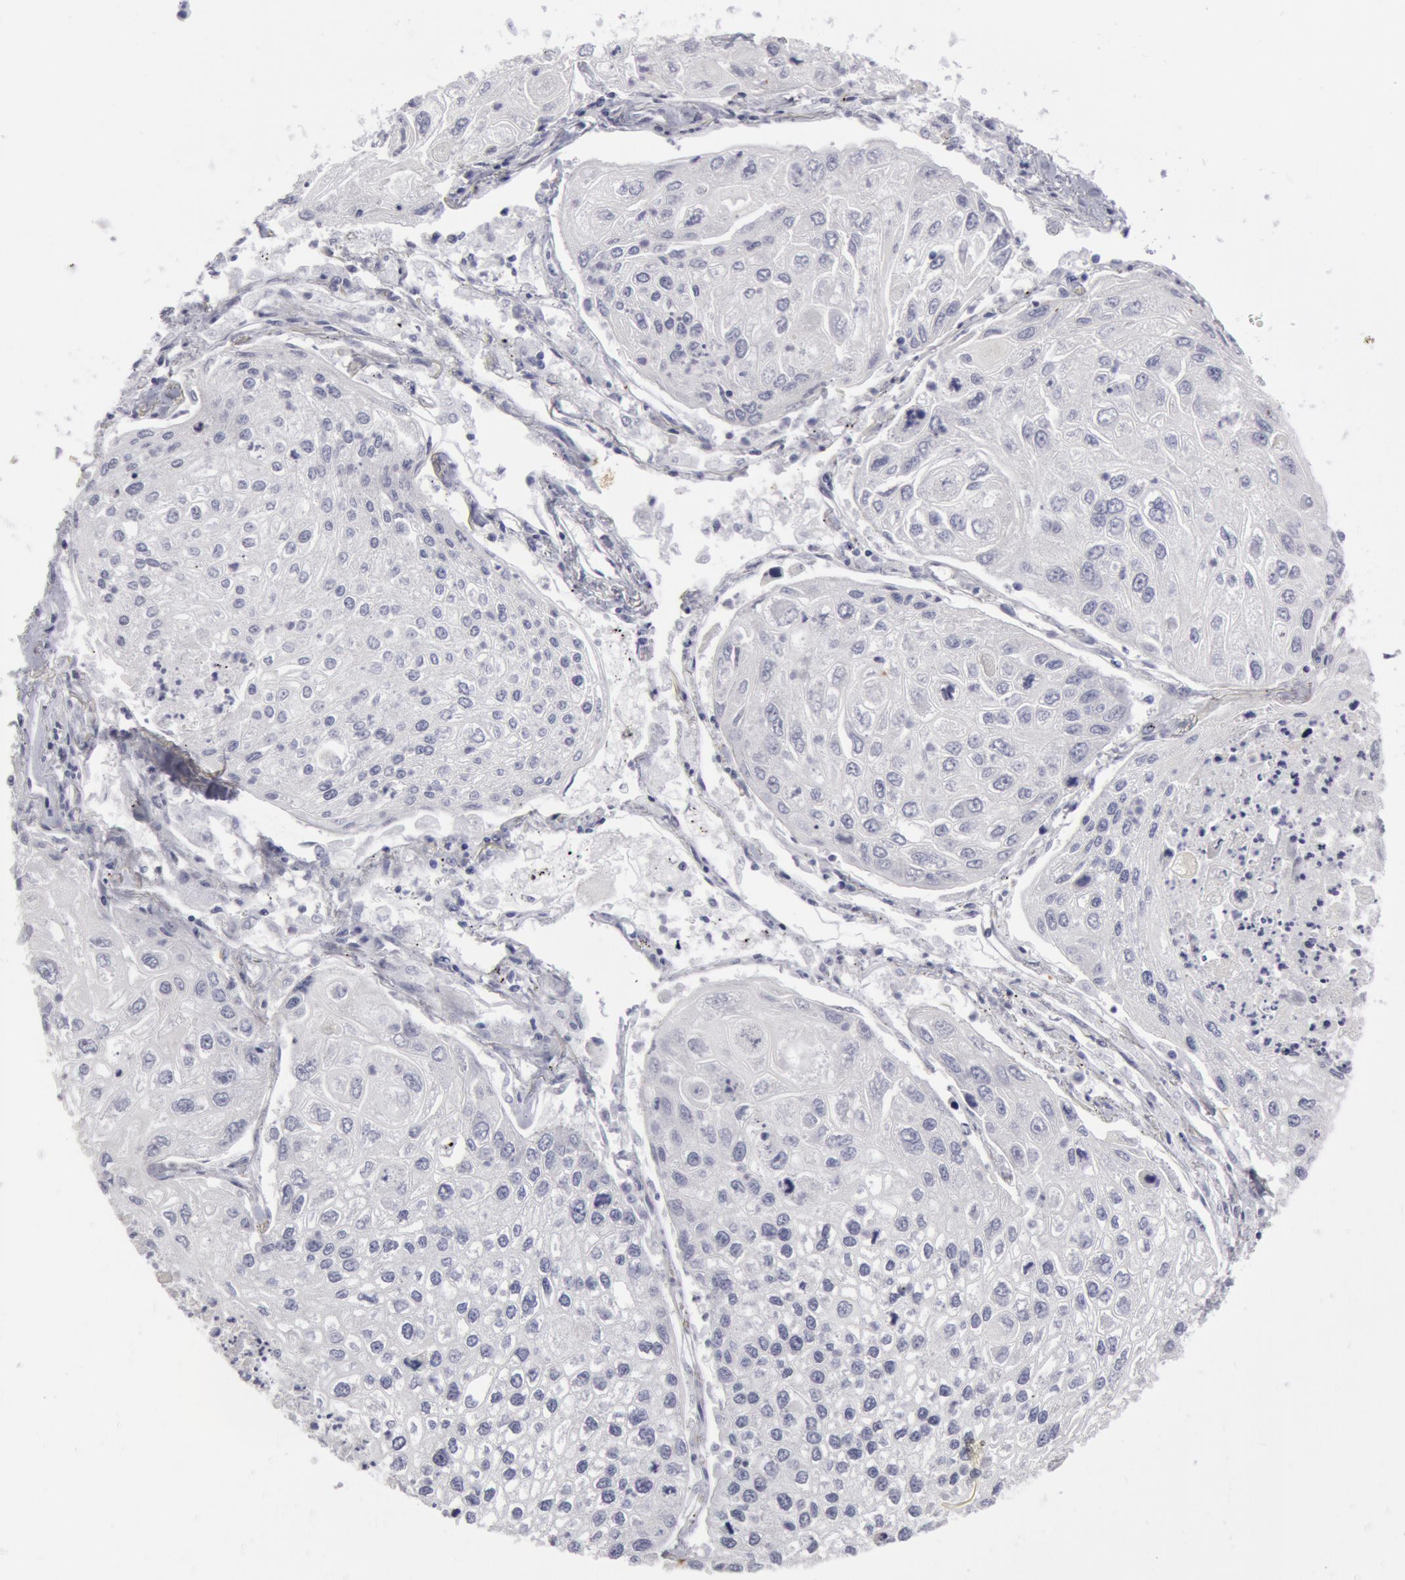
{"staining": {"intensity": "negative", "quantity": "none", "location": "none"}, "tissue": "lung cancer", "cell_type": "Tumor cells", "image_type": "cancer", "snomed": [{"axis": "morphology", "description": "Squamous cell carcinoma, NOS"}, {"axis": "topography", "description": "Lung"}], "caption": "Immunohistochemistry (IHC) of human squamous cell carcinoma (lung) shows no positivity in tumor cells. (Brightfield microscopy of DAB (3,3'-diaminobenzidine) immunohistochemistry (IHC) at high magnification).", "gene": "SMC1B", "patient": {"sex": "male", "age": 75}}